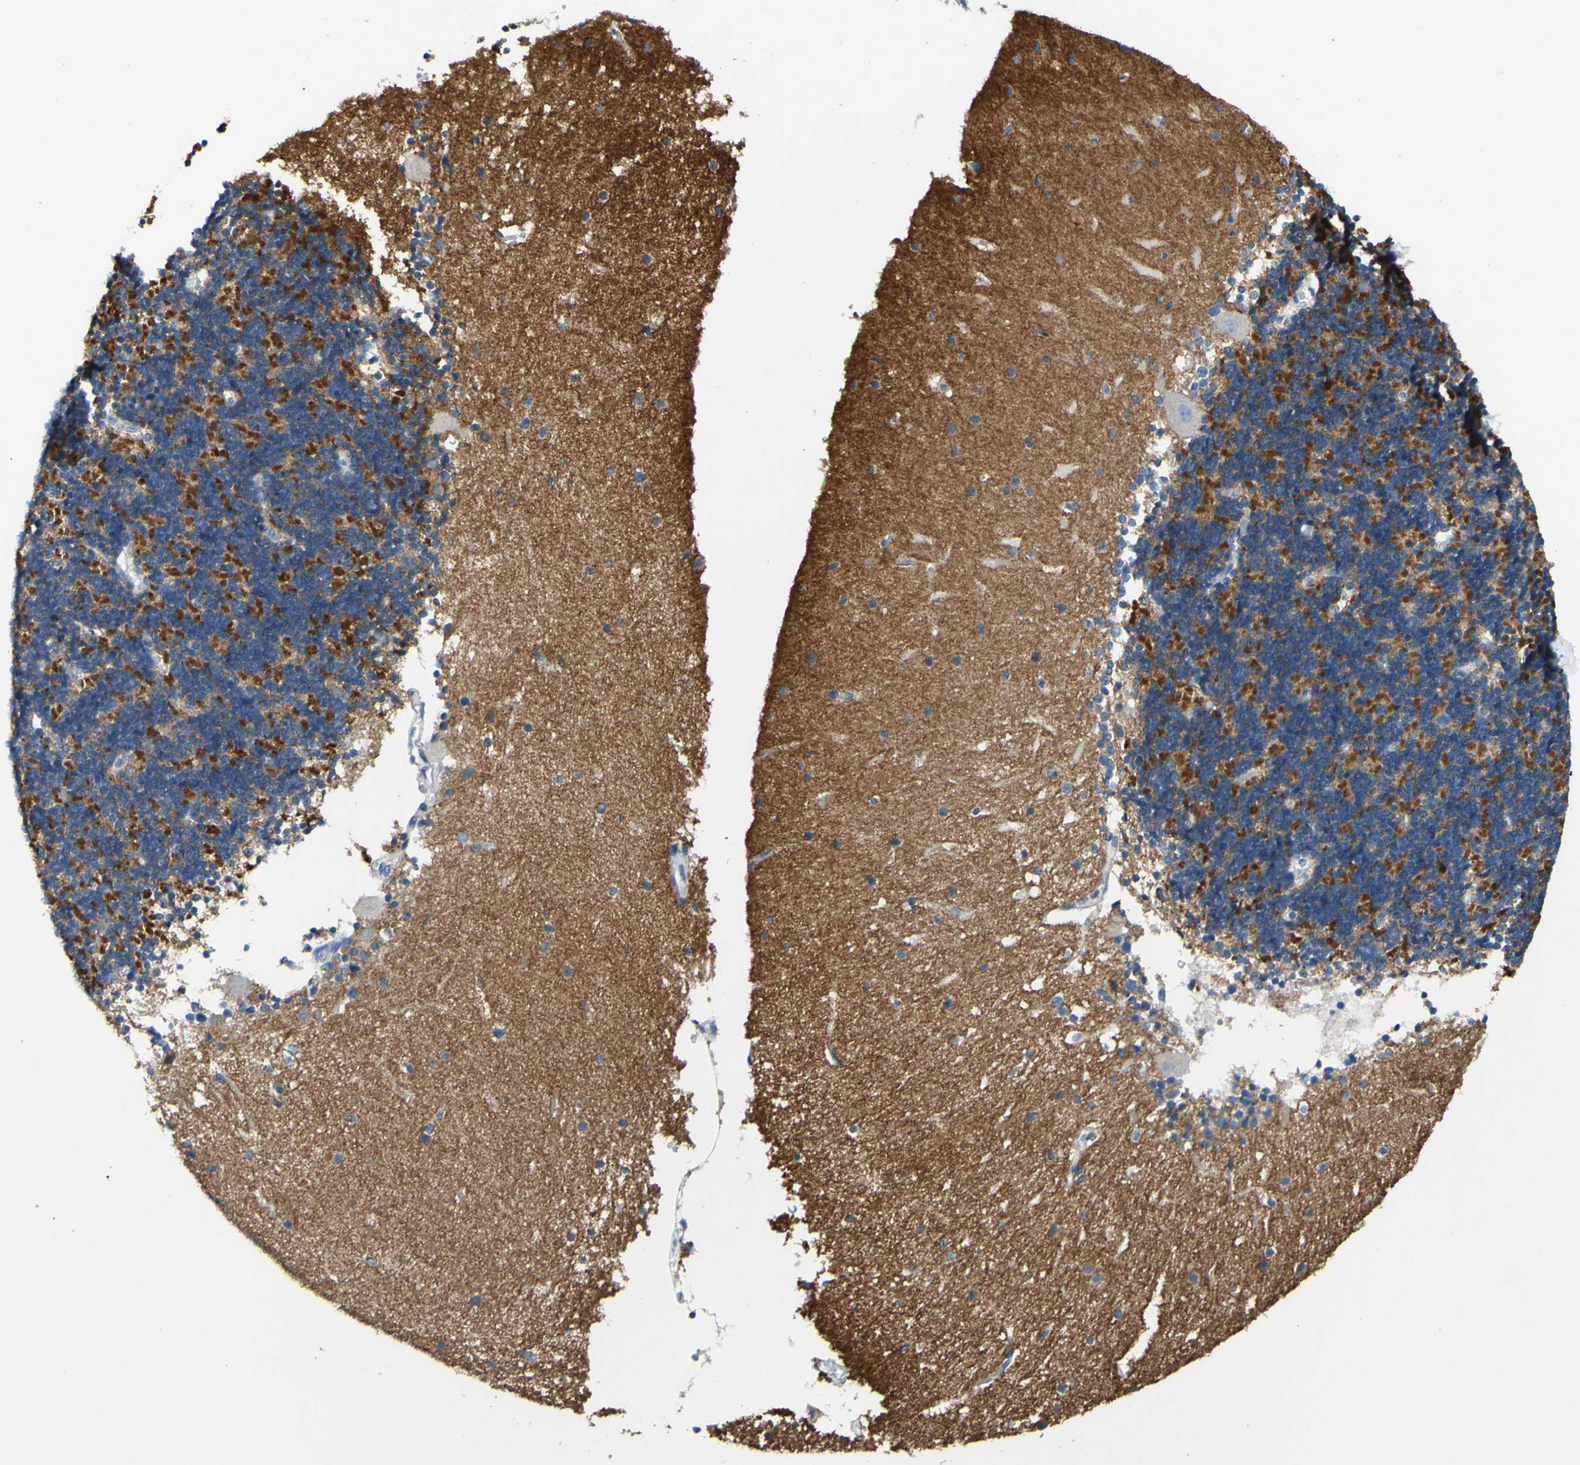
{"staining": {"intensity": "weak", "quantity": "25%-75%", "location": "cytoplasmic/membranous"}, "tissue": "cerebellum", "cell_type": "Cells in granular layer", "image_type": "normal", "snomed": [{"axis": "morphology", "description": "Normal tissue, NOS"}, {"axis": "topography", "description": "Cerebellum"}], "caption": "Immunohistochemistry photomicrograph of normal cerebellum: cerebellum stained using IHC shows low levels of weak protein expression localized specifically in the cytoplasmic/membranous of cells in granular layer, appearing as a cytoplasmic/membranous brown color.", "gene": "CDH10", "patient": {"sex": "female", "age": 54}}